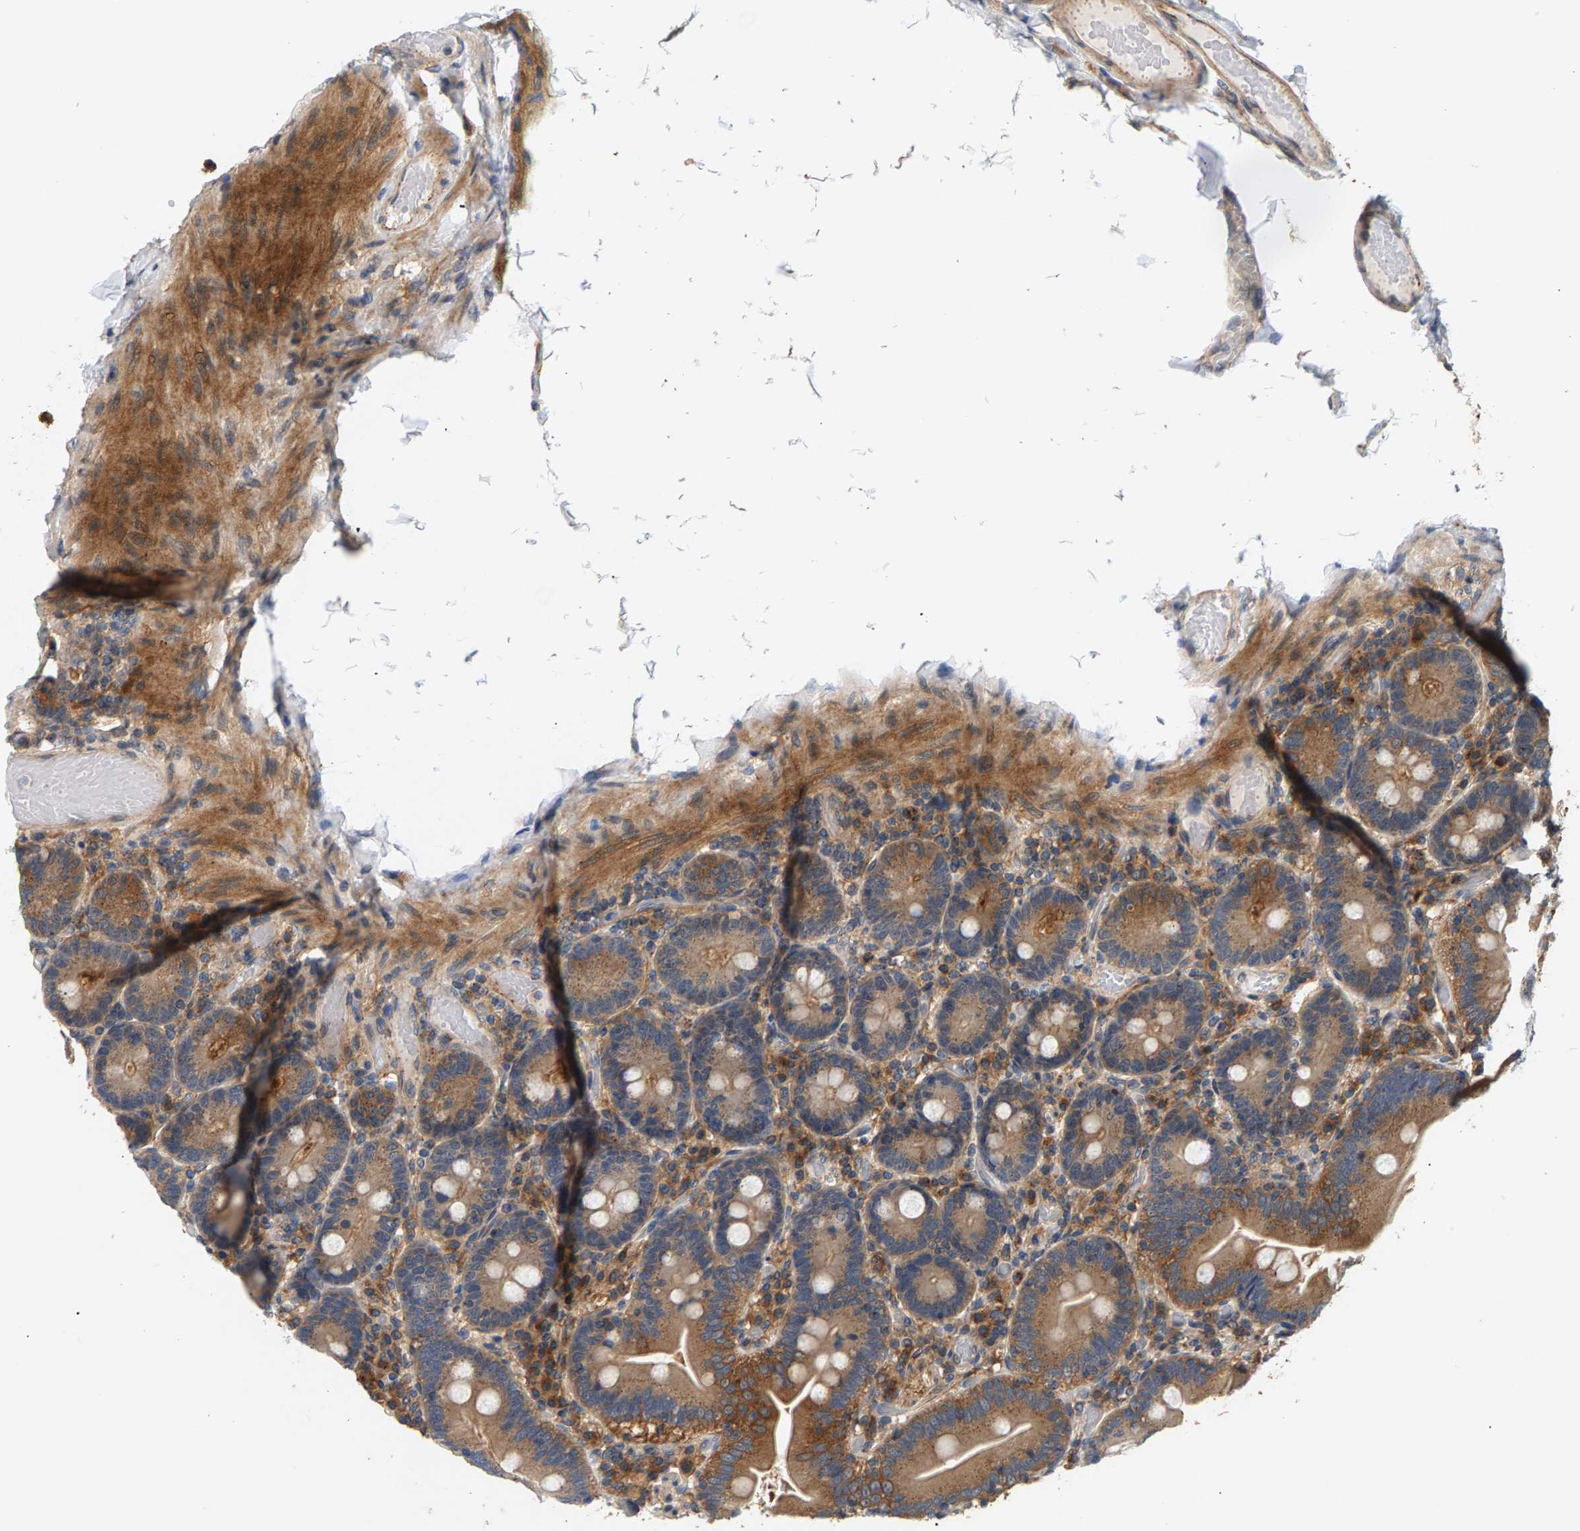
{"staining": {"intensity": "moderate", "quantity": ">75%", "location": "cytoplasmic/membranous"}, "tissue": "duodenum", "cell_type": "Glandular cells", "image_type": "normal", "snomed": [{"axis": "morphology", "description": "Normal tissue, NOS"}, {"axis": "topography", "description": "Duodenum"}], "caption": "Protein staining by IHC reveals moderate cytoplasmic/membranous expression in approximately >75% of glandular cells in benign duodenum. Immunohistochemistry (ihc) stains the protein in brown and the nuclei are stained blue.", "gene": "MAP2K5", "patient": {"sex": "male", "age": 66}}